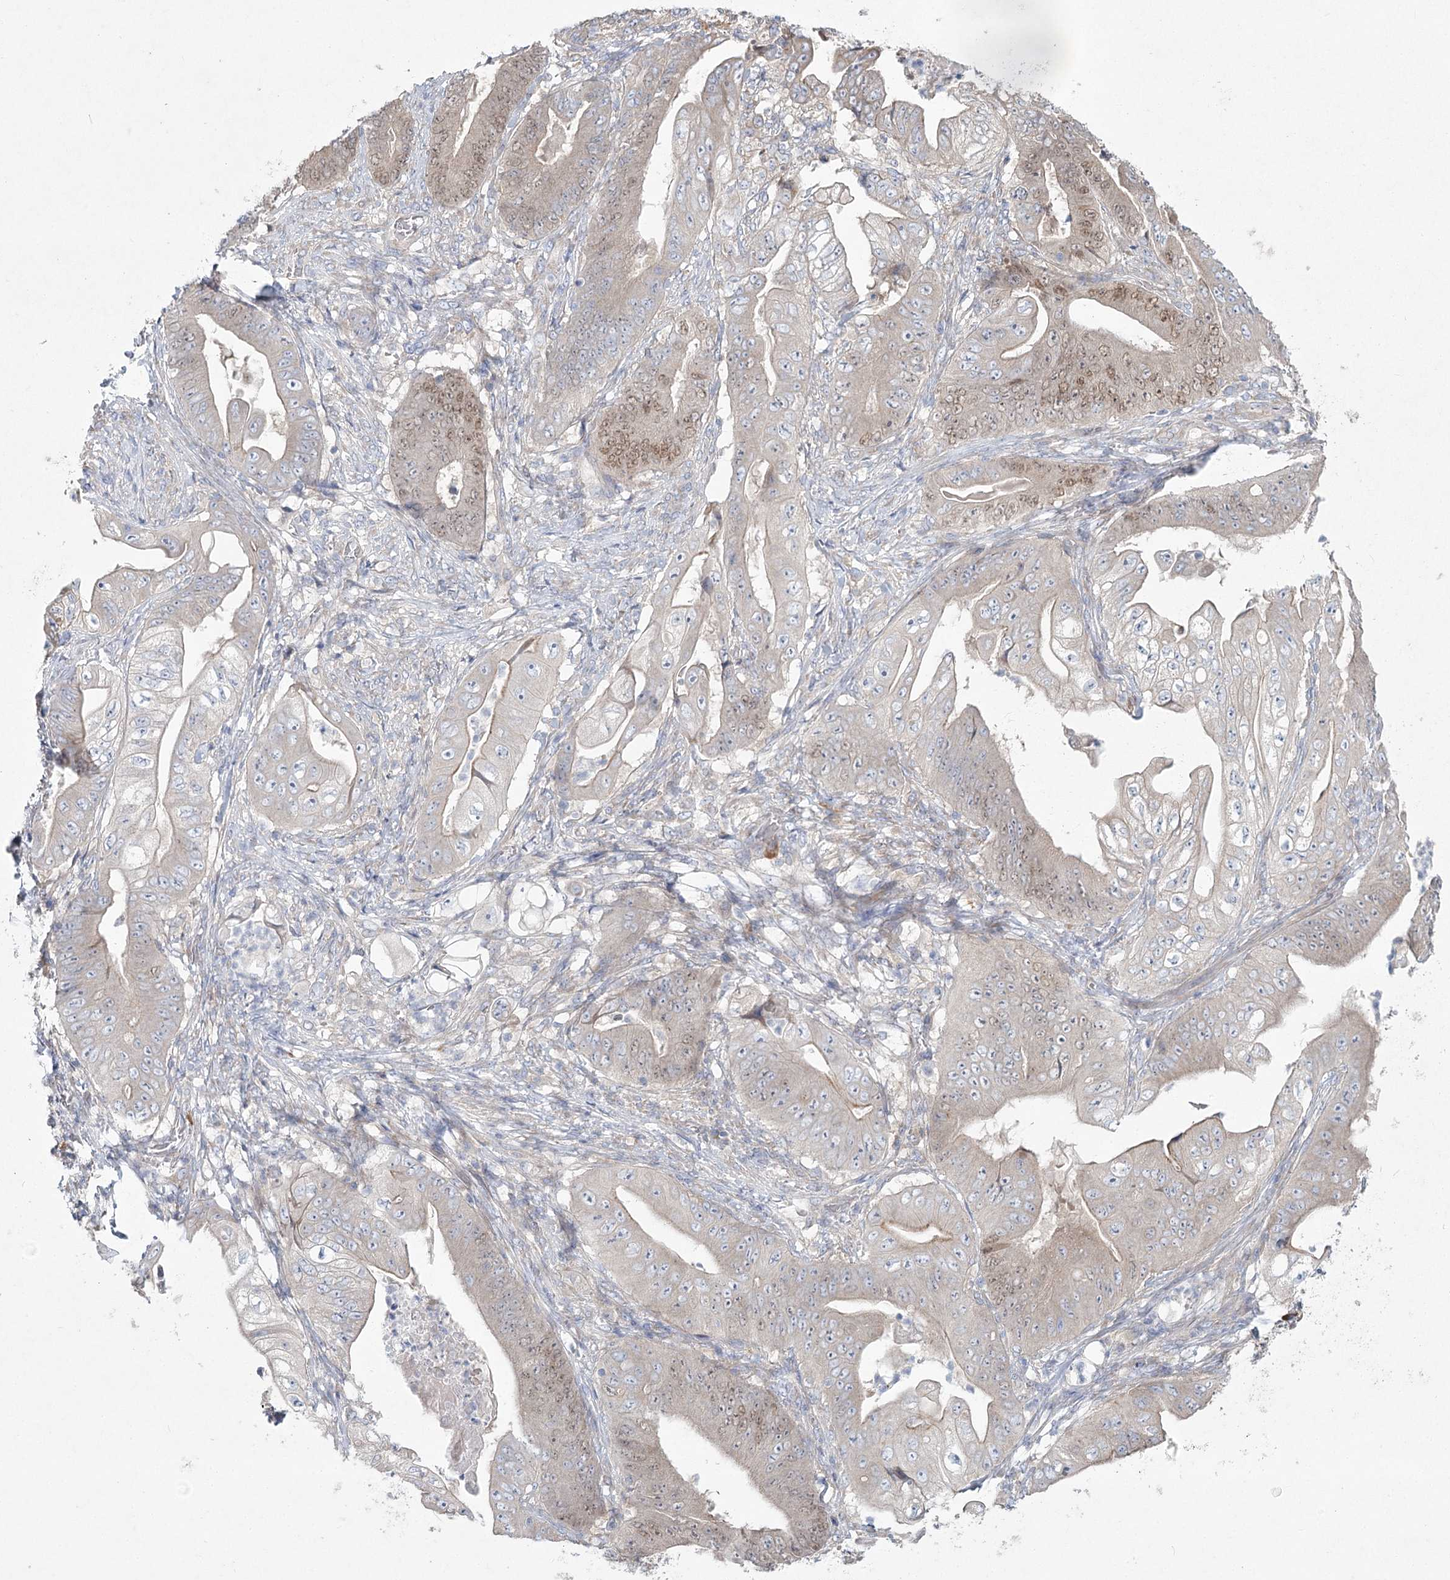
{"staining": {"intensity": "moderate", "quantity": "<25%", "location": "nuclear"}, "tissue": "stomach cancer", "cell_type": "Tumor cells", "image_type": "cancer", "snomed": [{"axis": "morphology", "description": "Adenocarcinoma, NOS"}, {"axis": "topography", "description": "Stomach"}], "caption": "Immunohistochemical staining of stomach adenocarcinoma shows moderate nuclear protein staining in about <25% of tumor cells.", "gene": "CAMTA1", "patient": {"sex": "female", "age": 73}}